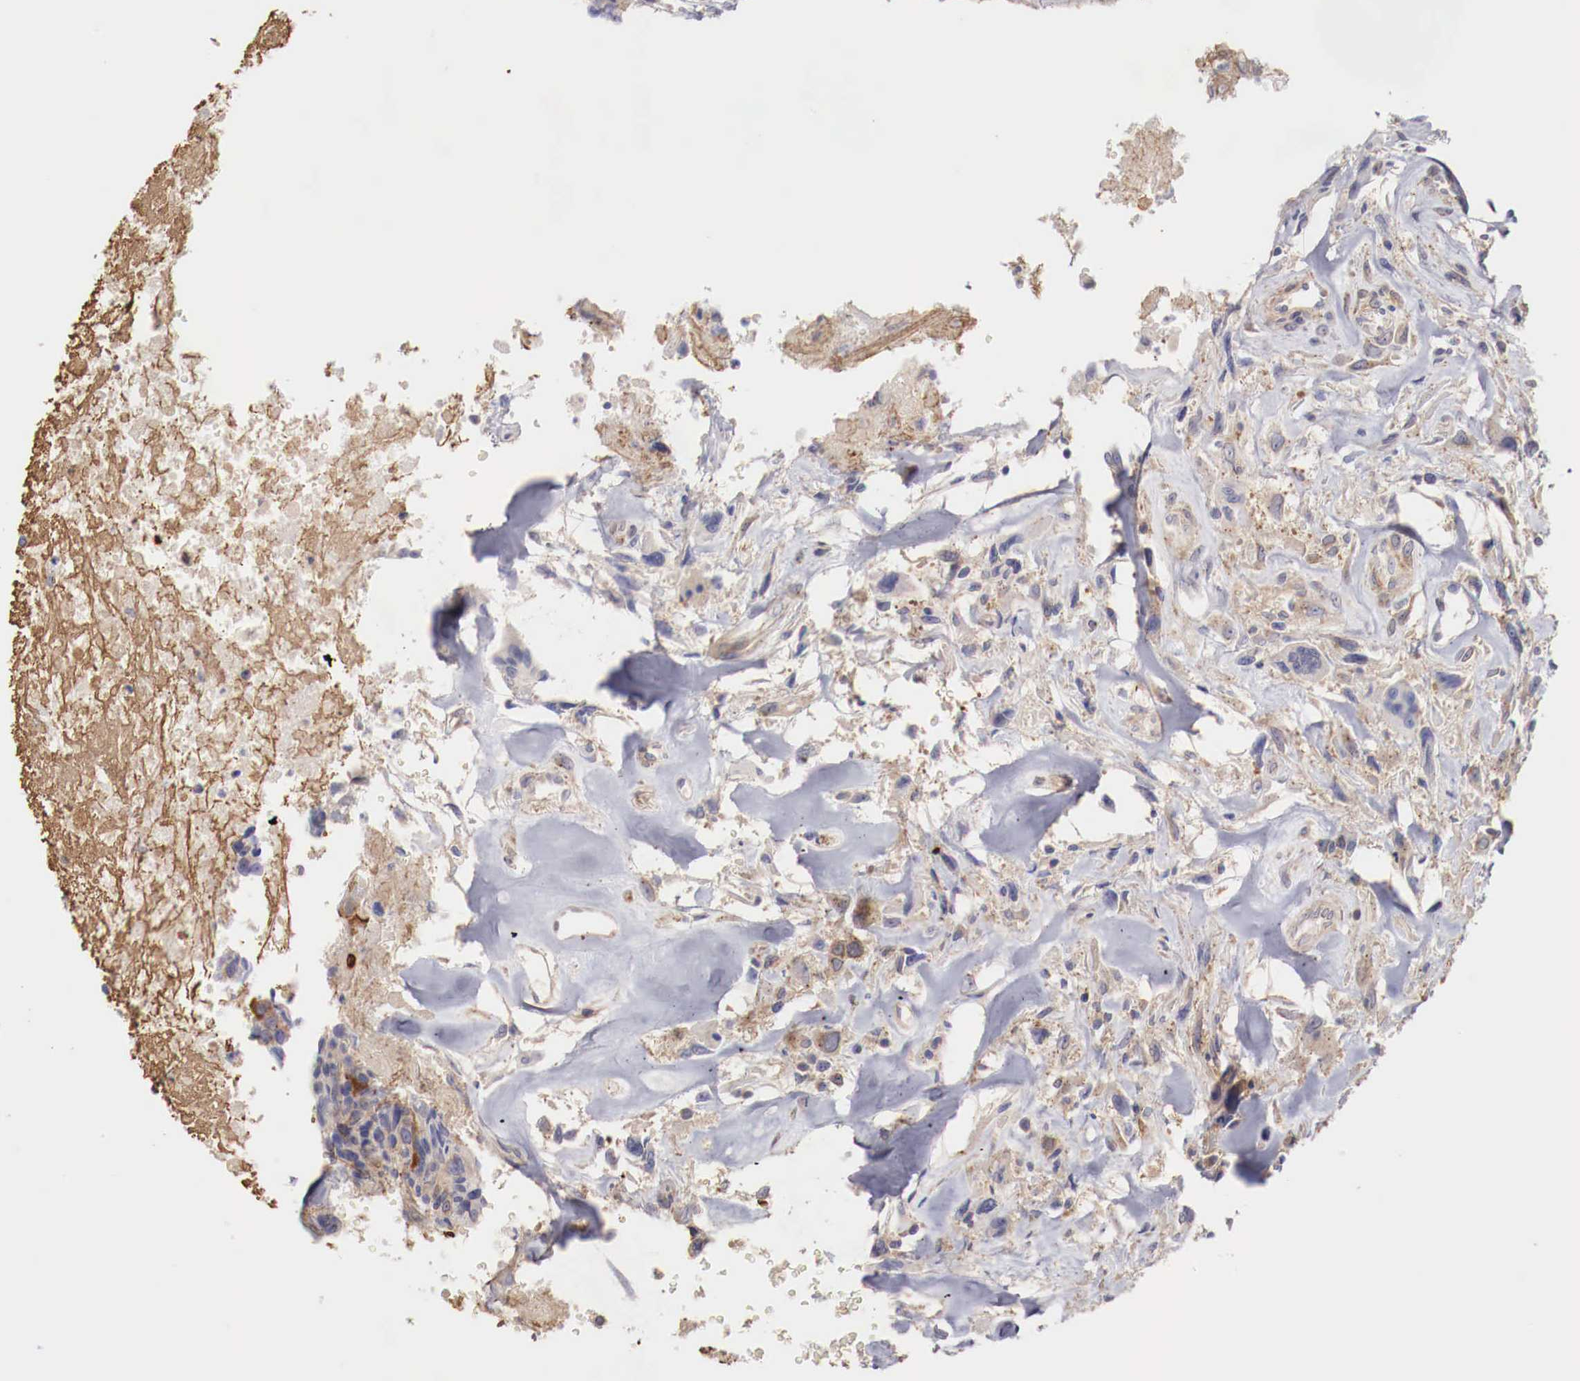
{"staining": {"intensity": "weak", "quantity": "25%-75%", "location": "cytoplasmic/membranous"}, "tissue": "breast cancer", "cell_type": "Tumor cells", "image_type": "cancer", "snomed": [{"axis": "morphology", "description": "Neoplasm, malignant, NOS"}, {"axis": "topography", "description": "Breast"}], "caption": "A brown stain shows weak cytoplasmic/membranous staining of a protein in human breast cancer tumor cells. (brown staining indicates protein expression, while blue staining denotes nuclei).", "gene": "PITPNA", "patient": {"sex": "female", "age": 50}}